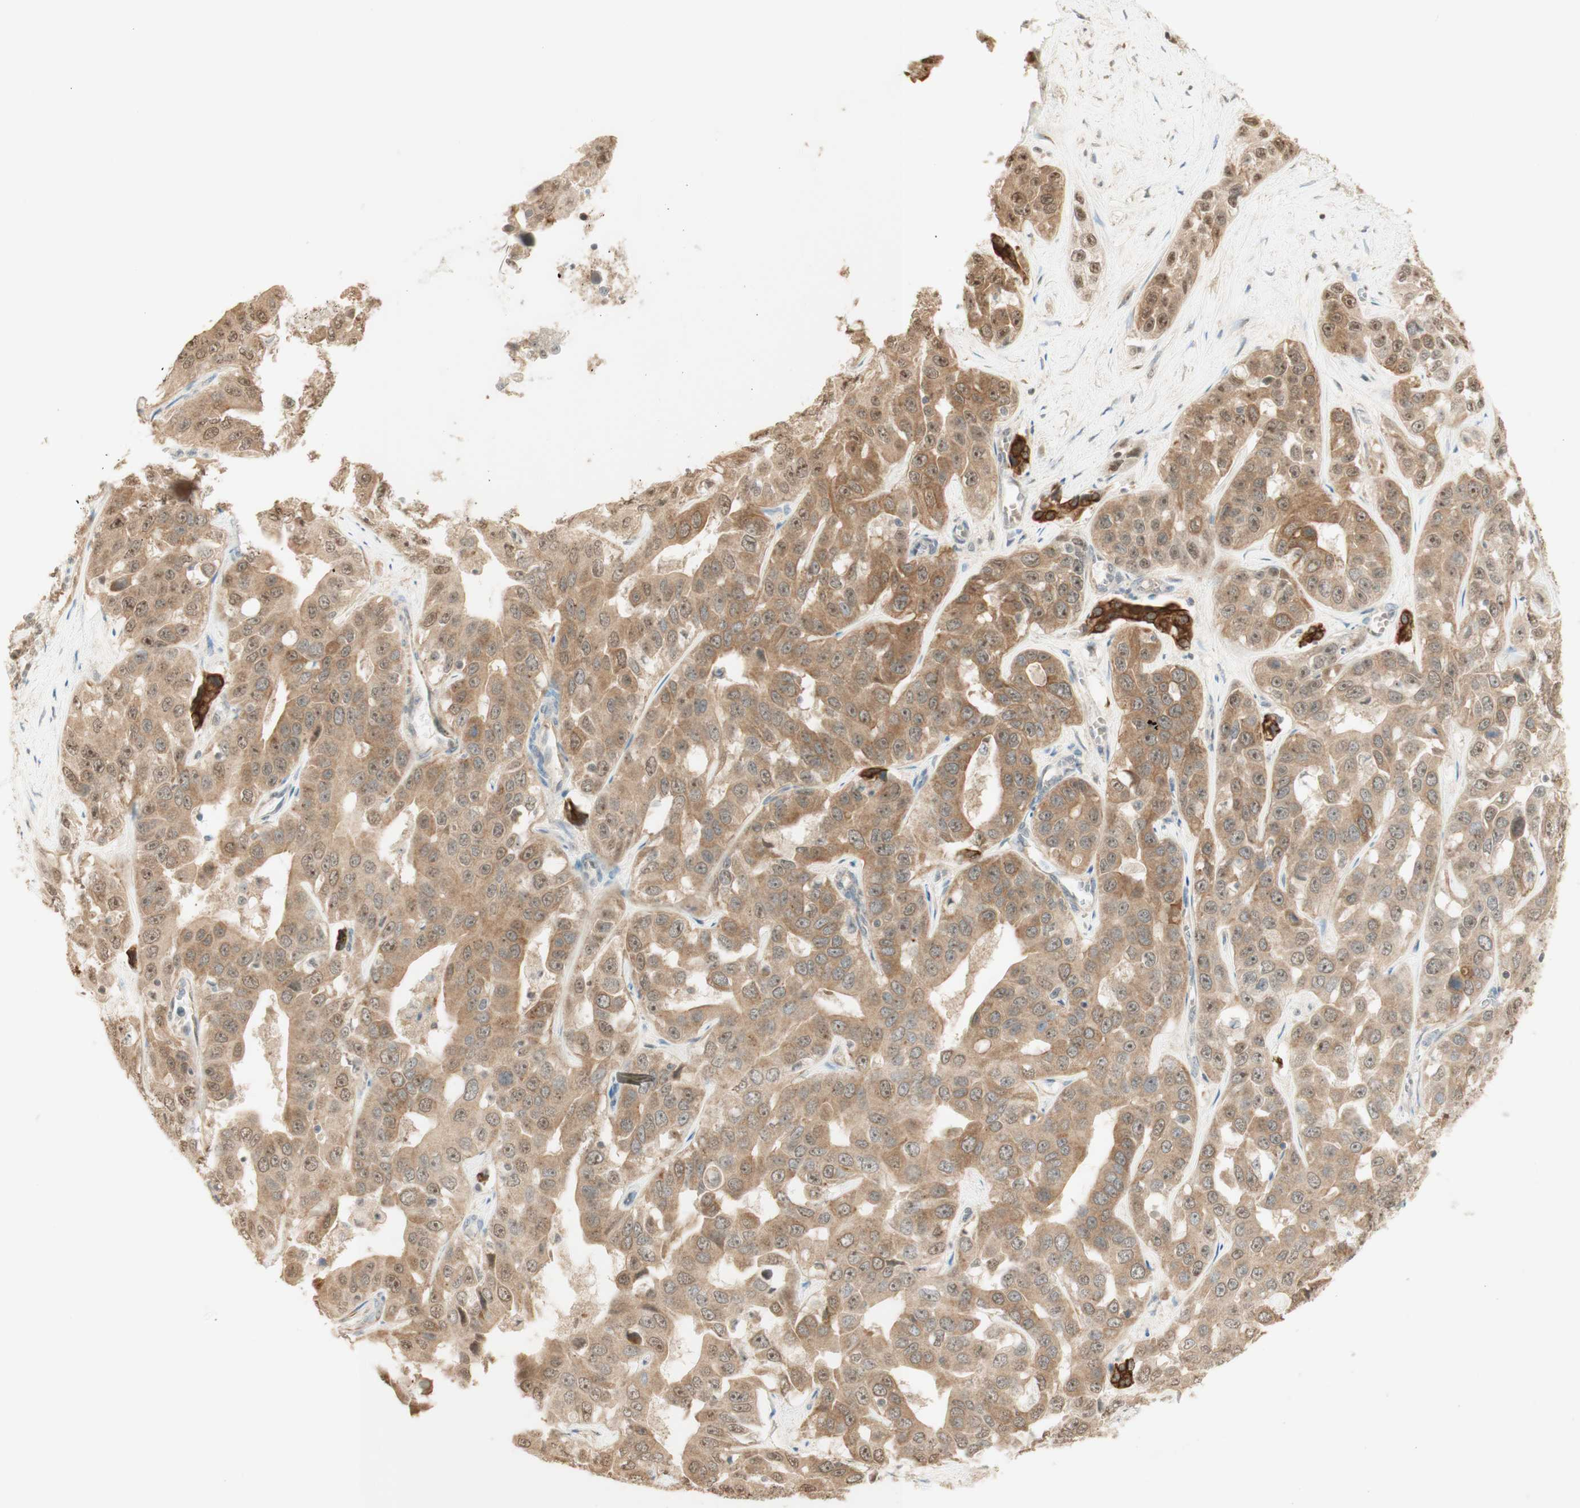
{"staining": {"intensity": "moderate", "quantity": ">75%", "location": "cytoplasmic/membranous,nuclear"}, "tissue": "liver cancer", "cell_type": "Tumor cells", "image_type": "cancer", "snomed": [{"axis": "morphology", "description": "Cholangiocarcinoma"}, {"axis": "topography", "description": "Liver"}], "caption": "An immunohistochemistry (IHC) micrograph of tumor tissue is shown. Protein staining in brown shows moderate cytoplasmic/membranous and nuclear positivity in cholangiocarcinoma (liver) within tumor cells.", "gene": "SPINT2", "patient": {"sex": "female", "age": 52}}